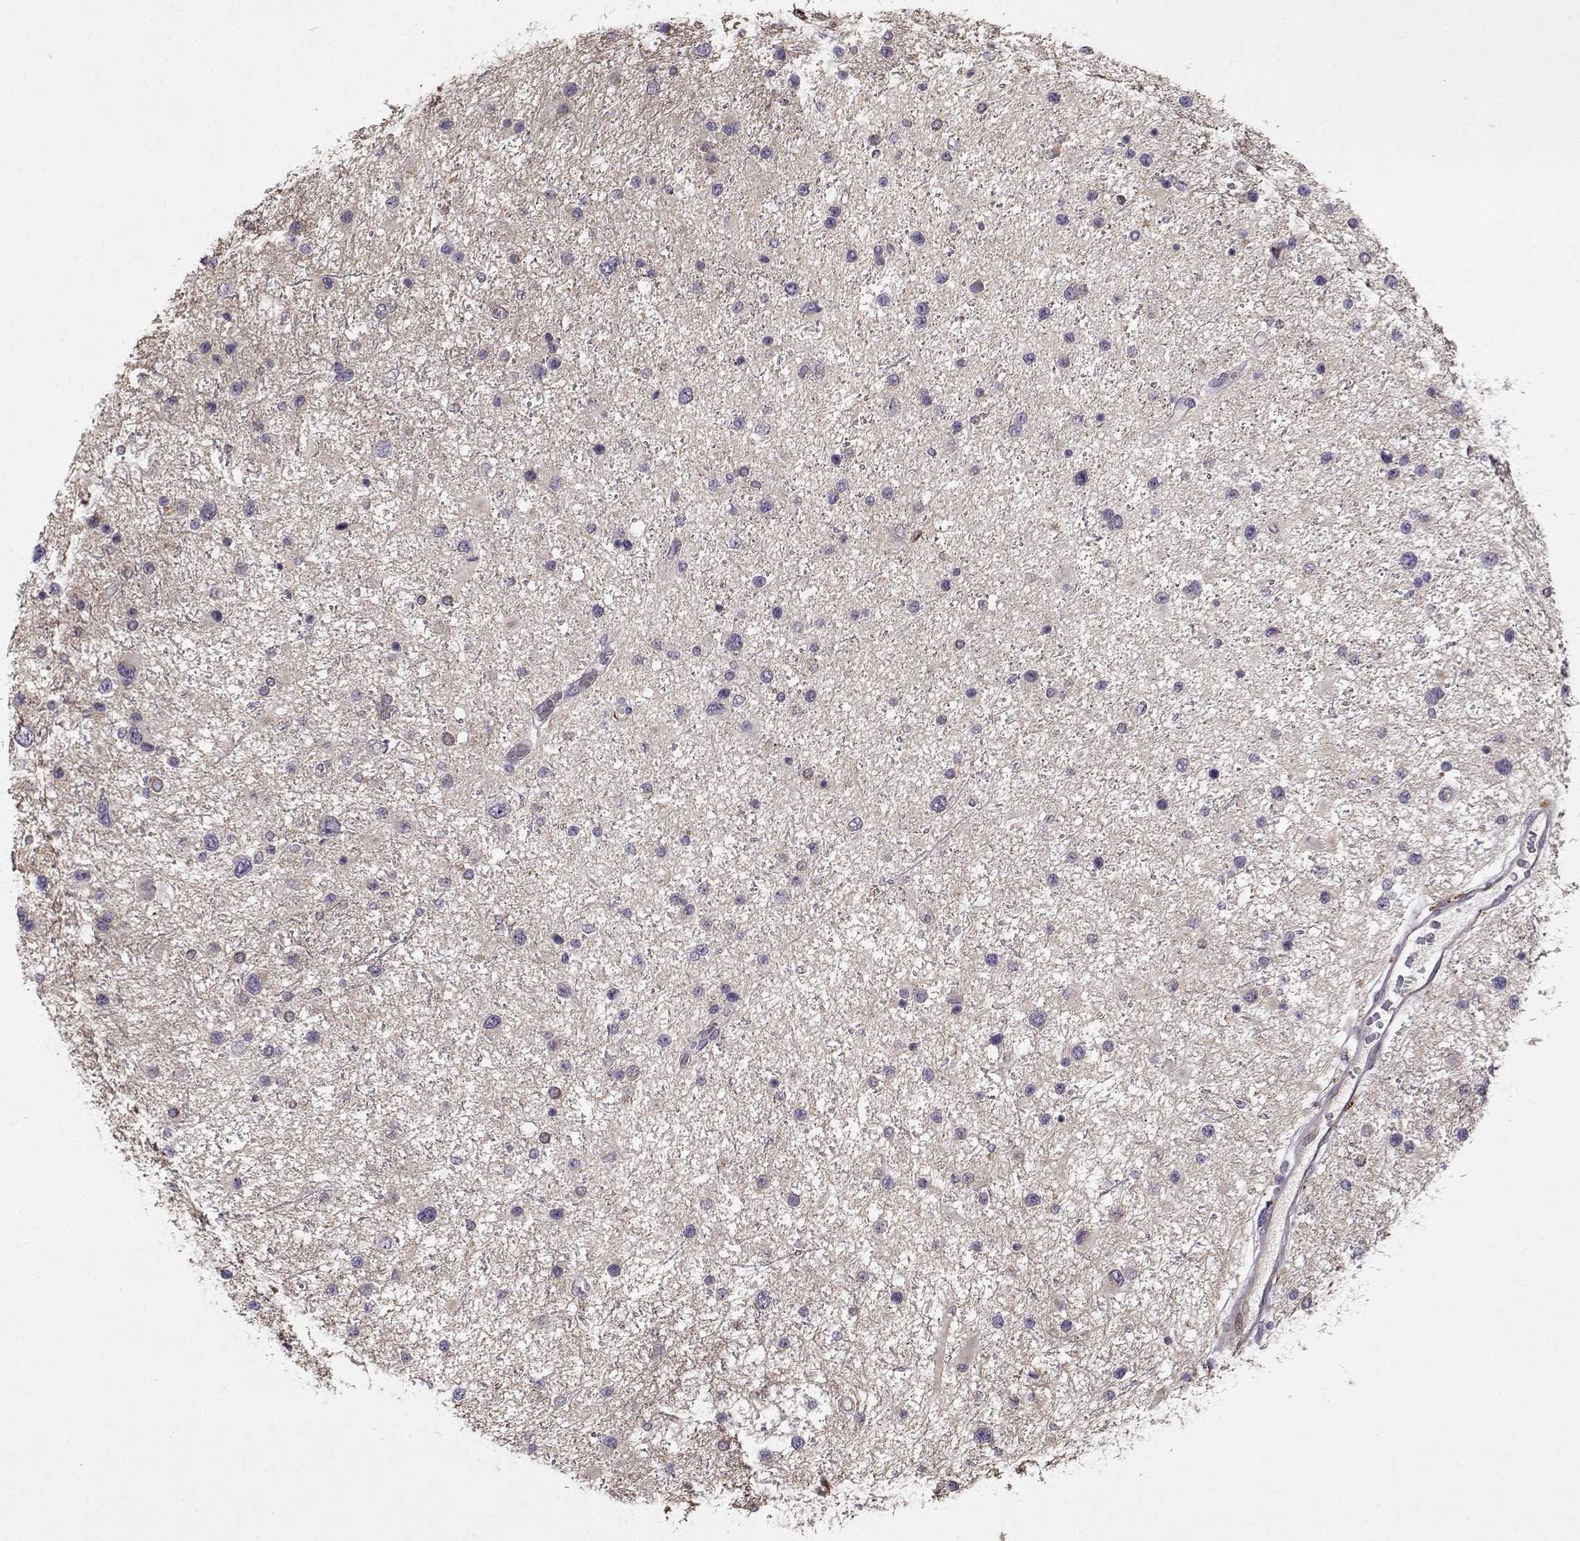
{"staining": {"intensity": "negative", "quantity": "none", "location": "none"}, "tissue": "glioma", "cell_type": "Tumor cells", "image_type": "cancer", "snomed": [{"axis": "morphology", "description": "Glioma, malignant, Low grade"}, {"axis": "topography", "description": "Brain"}], "caption": "There is no significant positivity in tumor cells of malignant low-grade glioma.", "gene": "BMX", "patient": {"sex": "female", "age": 32}}